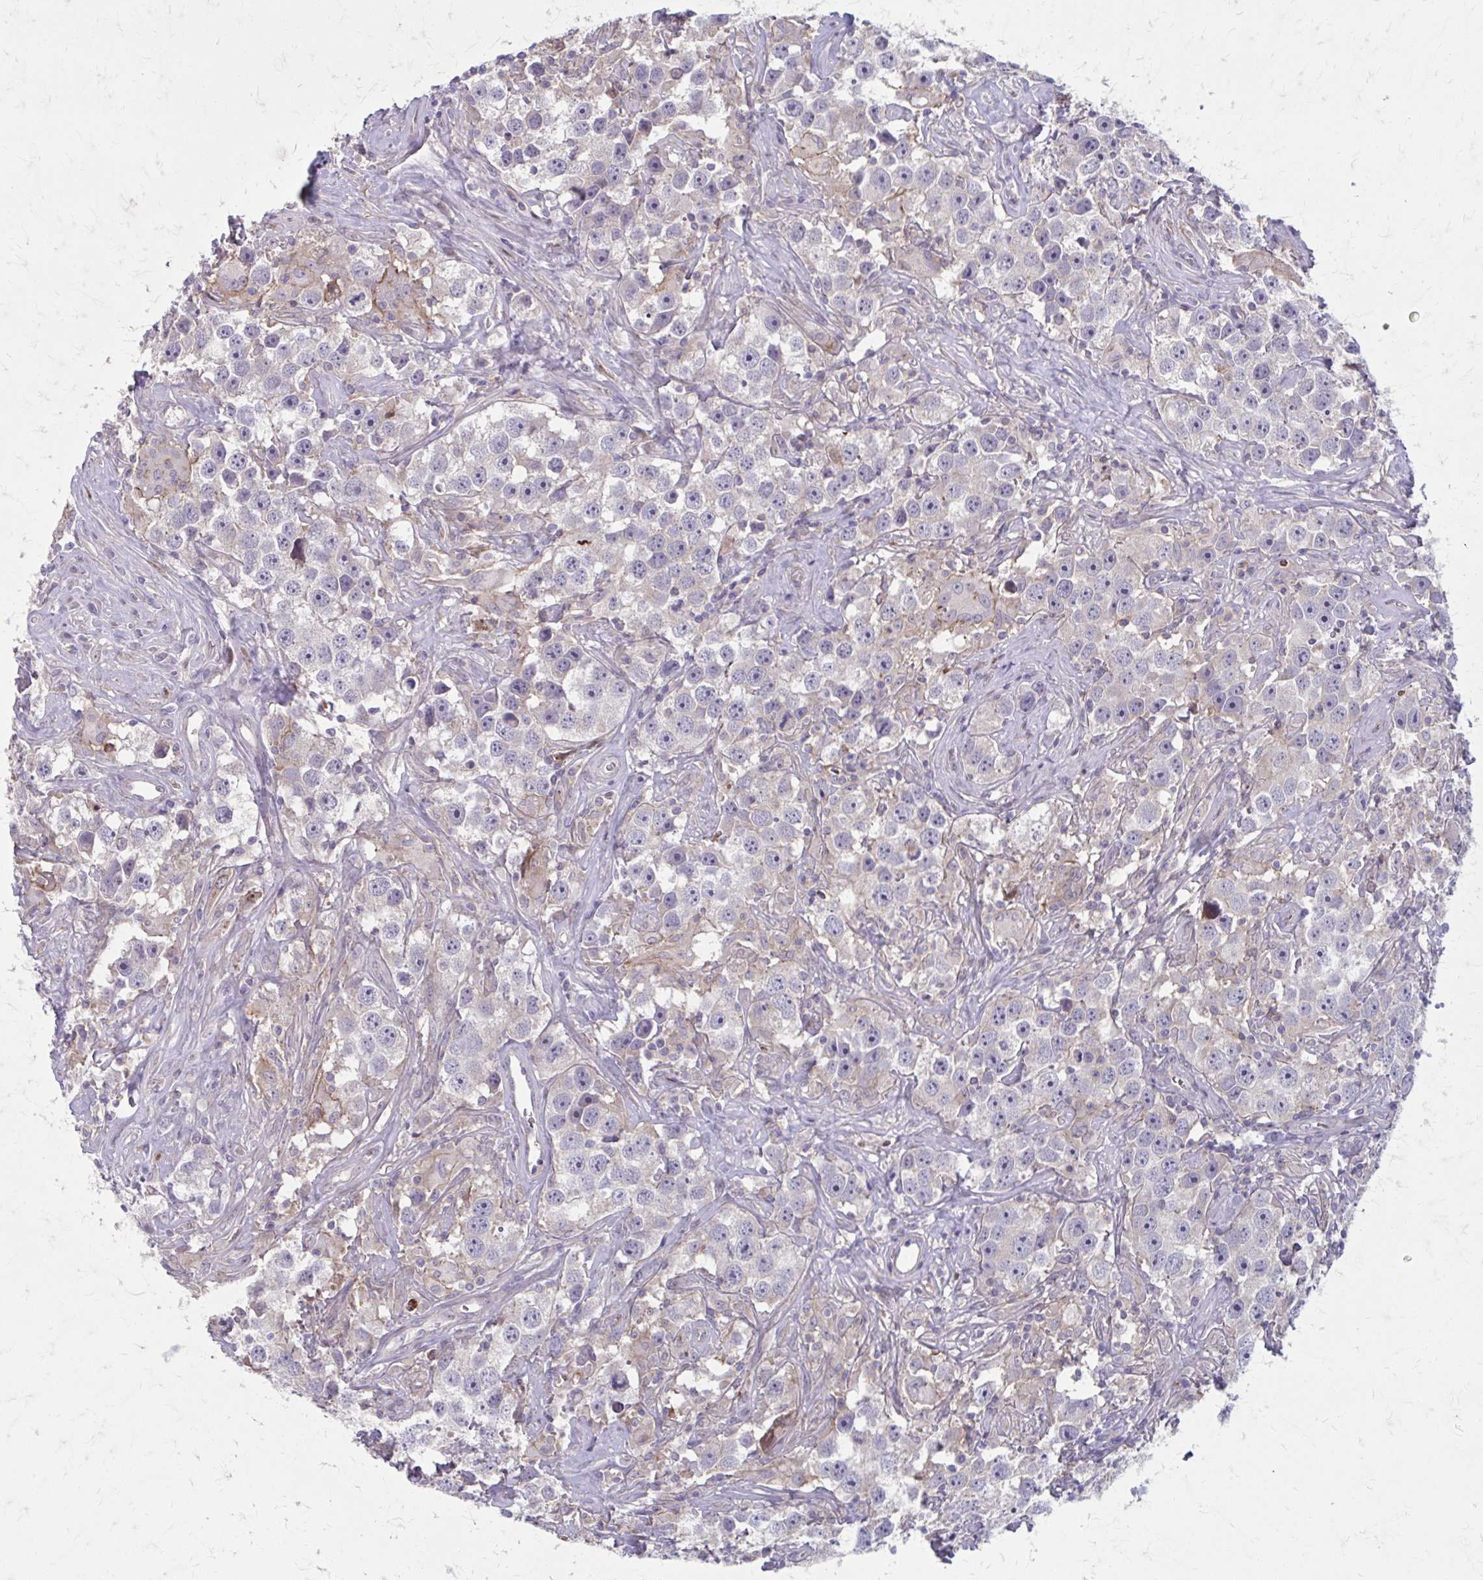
{"staining": {"intensity": "weak", "quantity": "<25%", "location": "cytoplasmic/membranous"}, "tissue": "testis cancer", "cell_type": "Tumor cells", "image_type": "cancer", "snomed": [{"axis": "morphology", "description": "Seminoma, NOS"}, {"axis": "topography", "description": "Testis"}], "caption": "Image shows no protein expression in tumor cells of testis cancer tissue. (DAB (3,3'-diaminobenzidine) immunohistochemistry with hematoxylin counter stain).", "gene": "MMP14", "patient": {"sex": "male", "age": 49}}